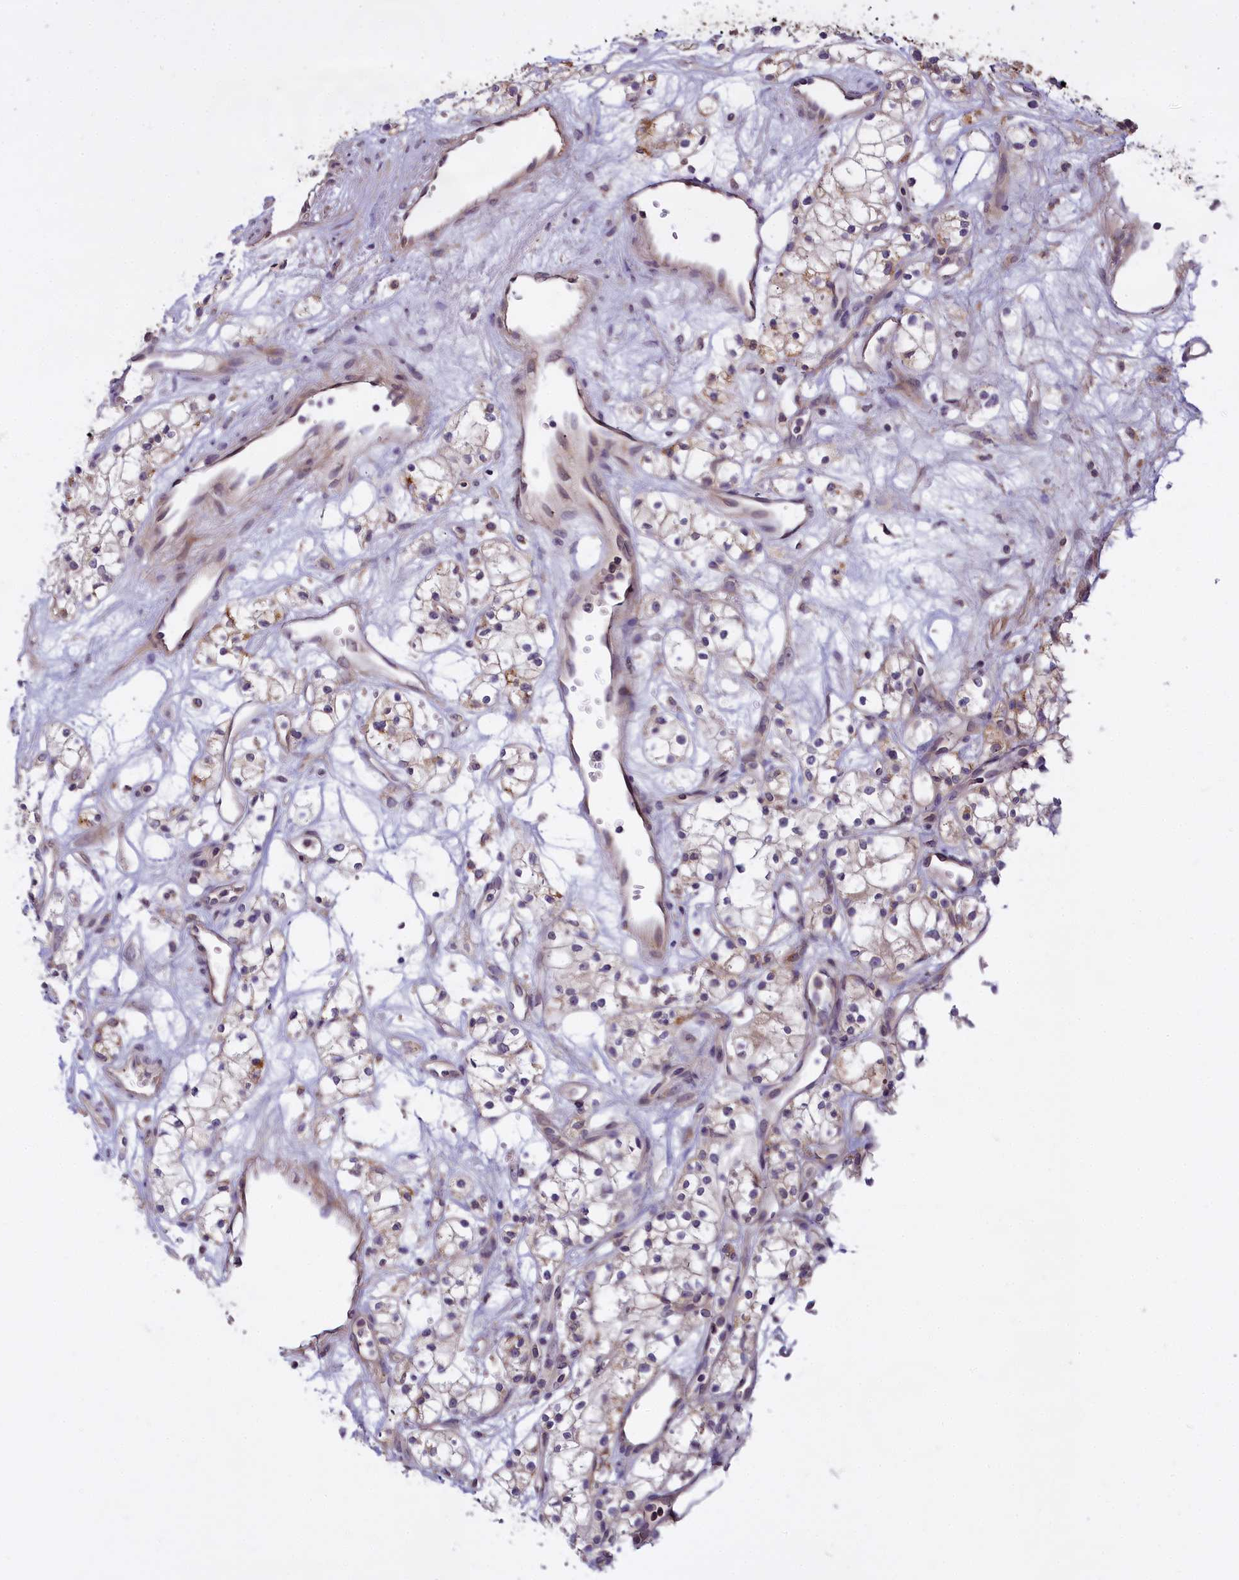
{"staining": {"intensity": "negative", "quantity": "none", "location": "none"}, "tissue": "renal cancer", "cell_type": "Tumor cells", "image_type": "cancer", "snomed": [{"axis": "morphology", "description": "Adenocarcinoma, NOS"}, {"axis": "topography", "description": "Kidney"}], "caption": "A high-resolution histopathology image shows immunohistochemistry (IHC) staining of renal cancer (adenocarcinoma), which demonstrates no significant positivity in tumor cells. (DAB (3,3'-diaminobenzidine) immunohistochemistry, high magnification).", "gene": "MEMO1", "patient": {"sex": "male", "age": 59}}